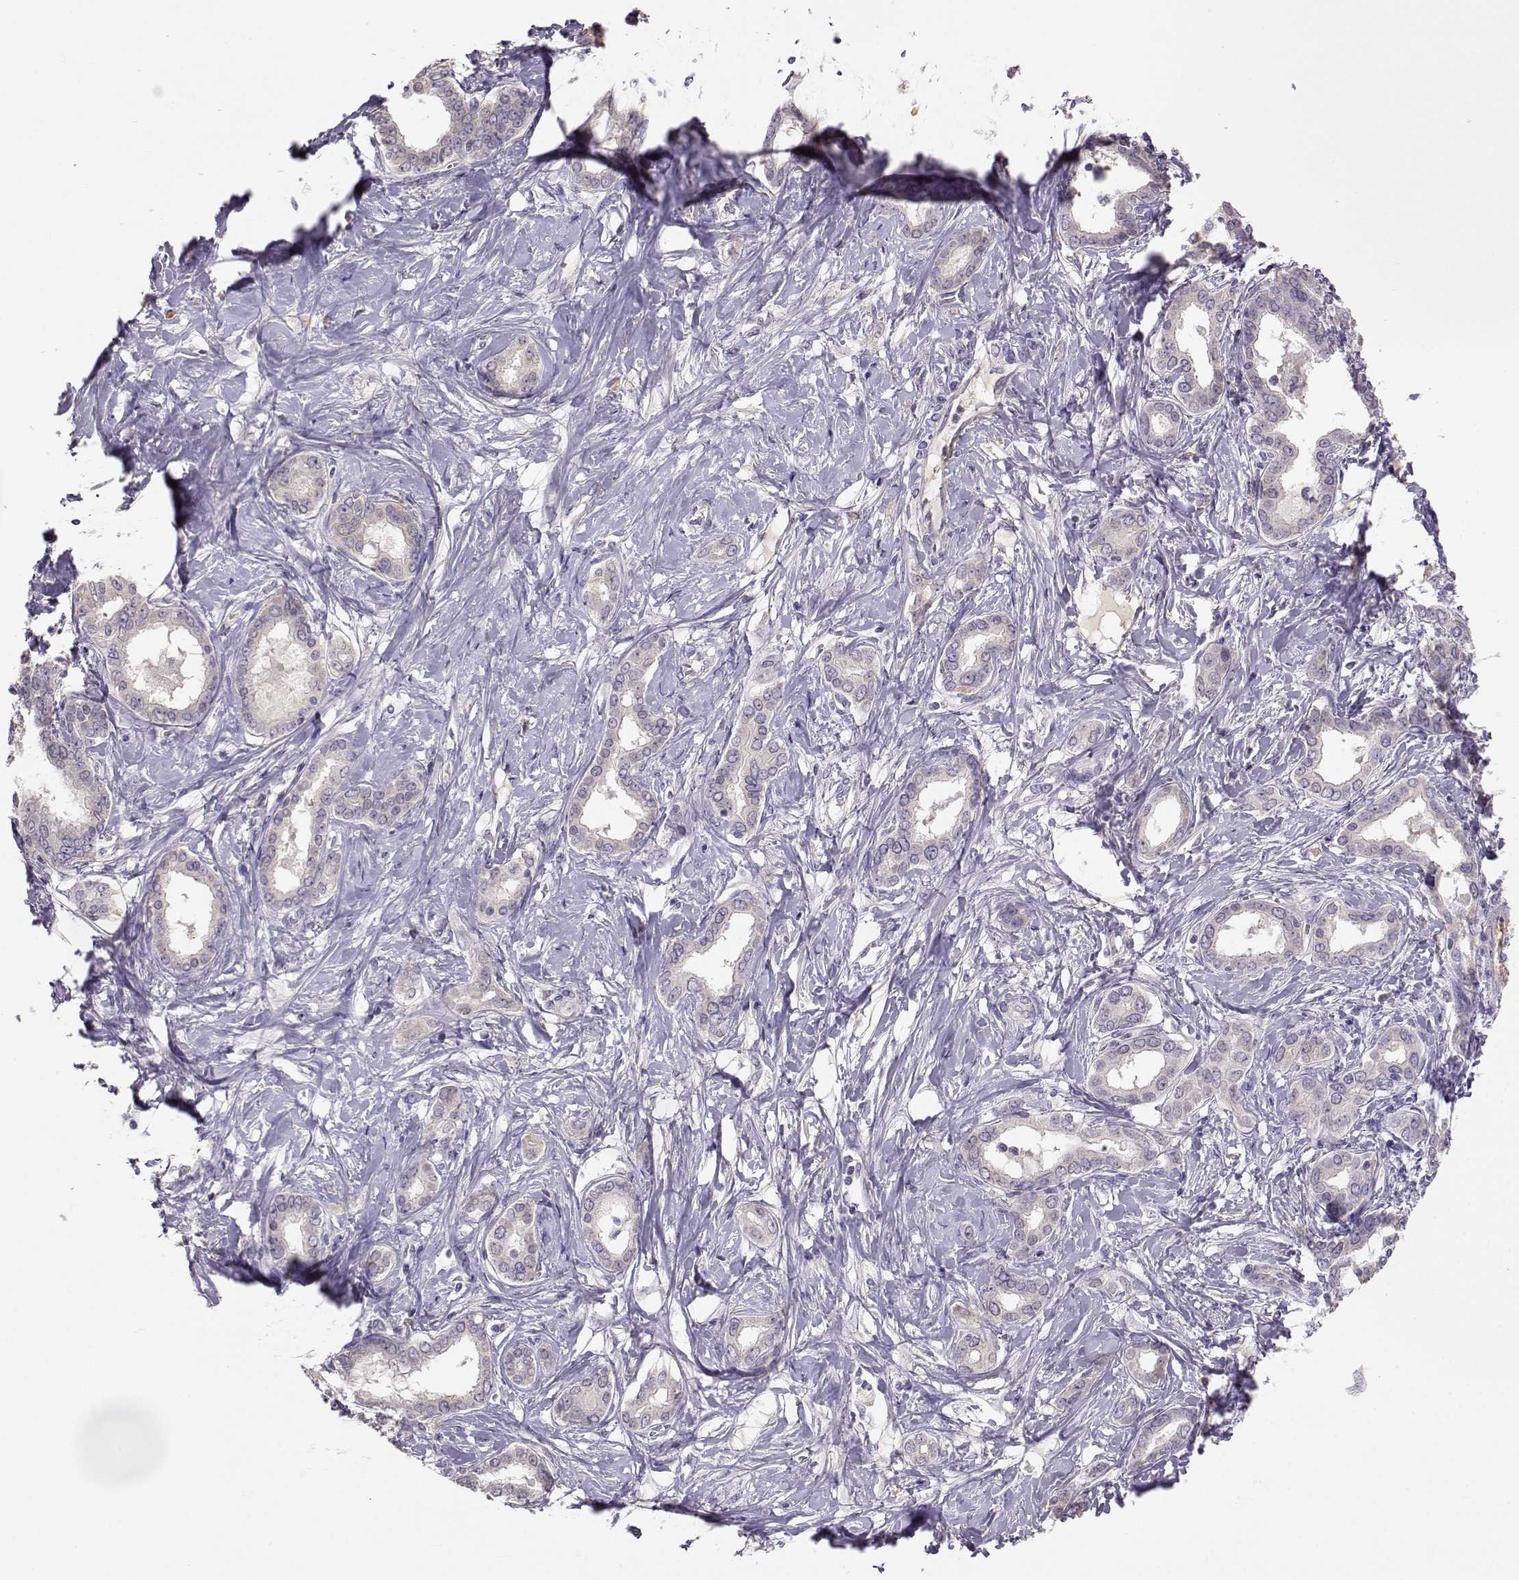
{"staining": {"intensity": "negative", "quantity": "none", "location": "none"}, "tissue": "liver cancer", "cell_type": "Tumor cells", "image_type": "cancer", "snomed": [{"axis": "morphology", "description": "Cholangiocarcinoma"}, {"axis": "topography", "description": "Liver"}], "caption": "The immunohistochemistry (IHC) histopathology image has no significant expression in tumor cells of liver cancer (cholangiocarcinoma) tissue.", "gene": "TACR1", "patient": {"sex": "female", "age": 47}}